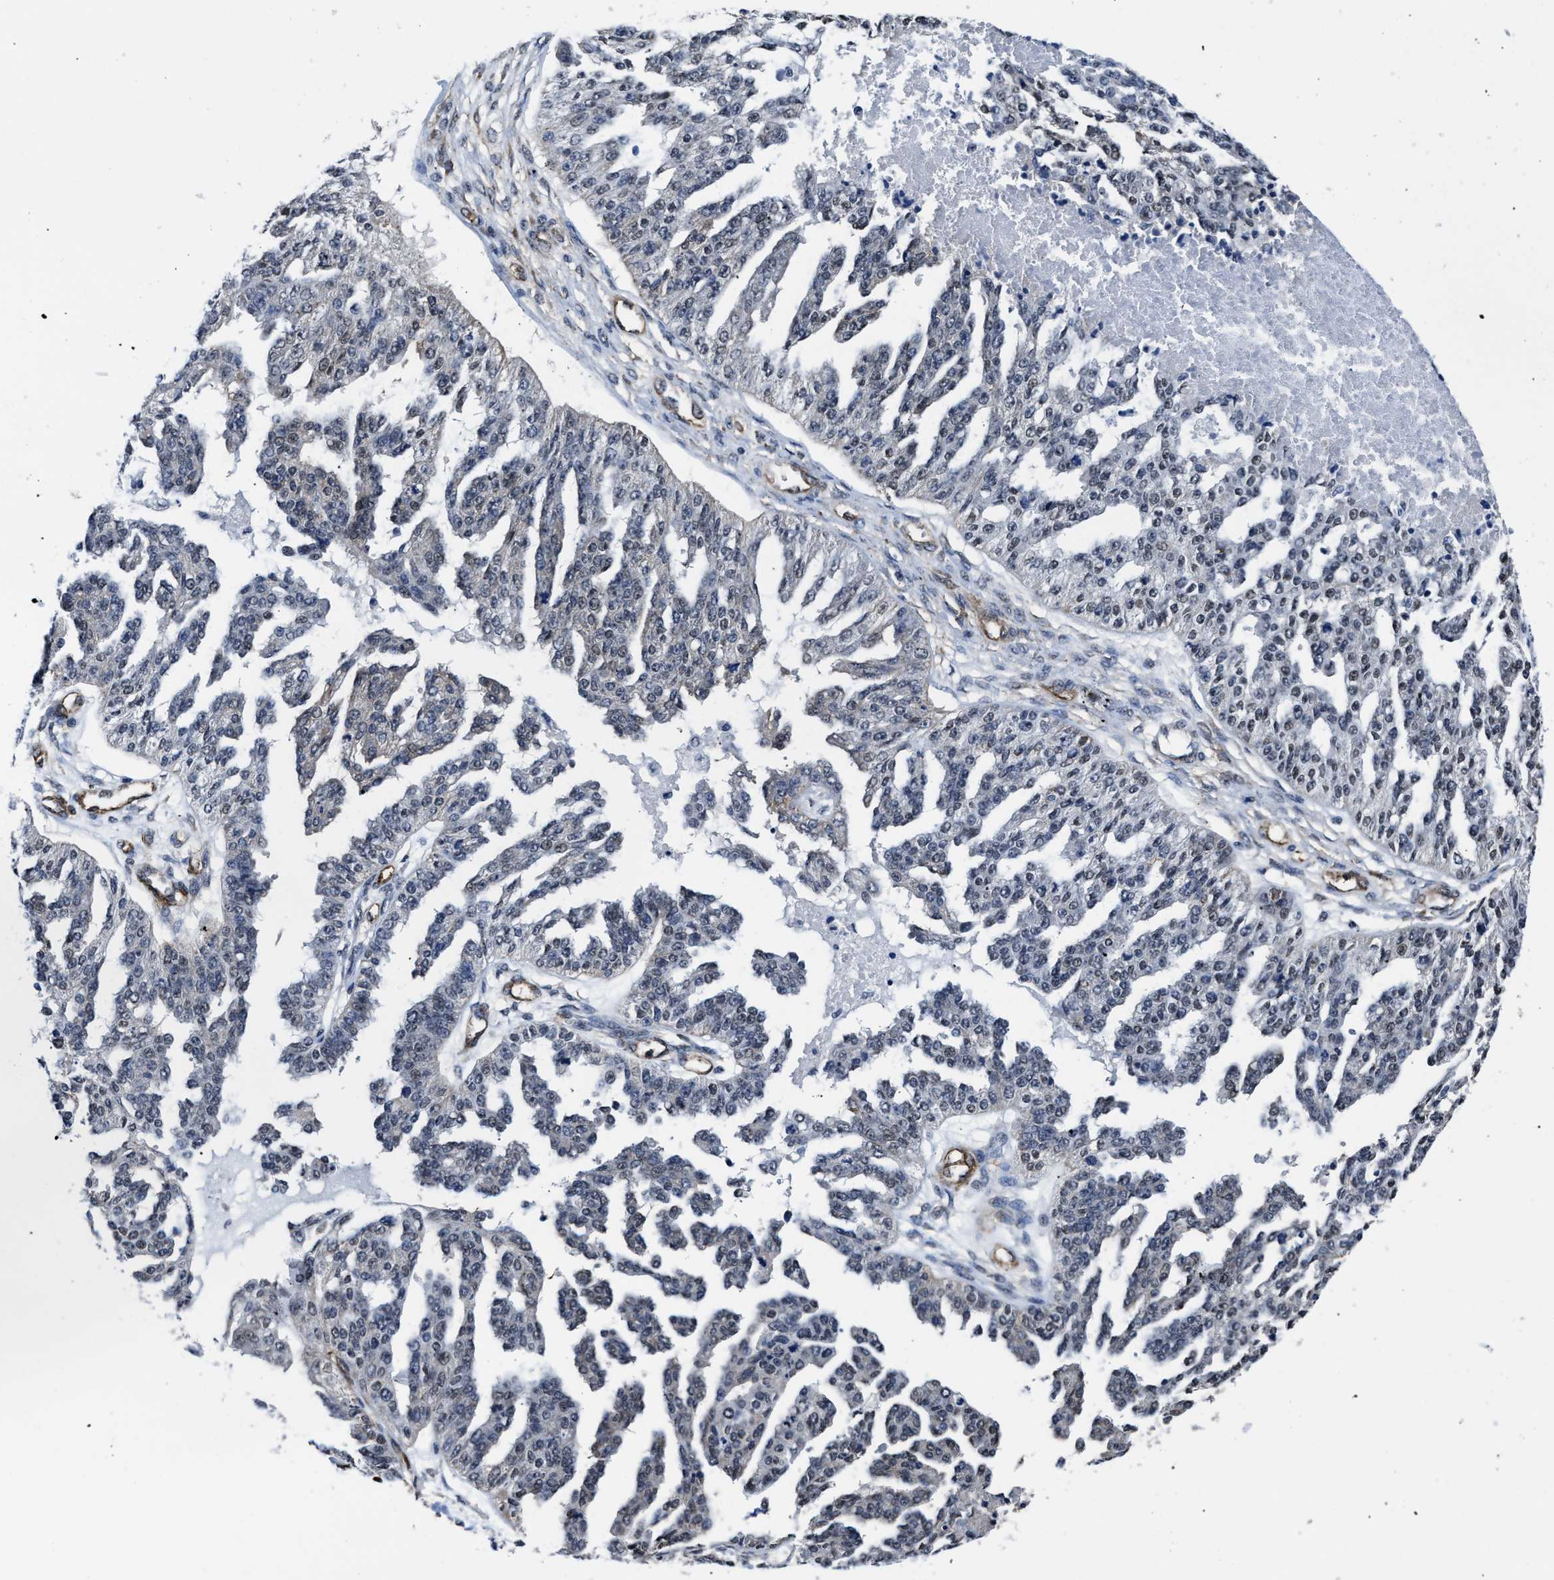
{"staining": {"intensity": "weak", "quantity": "<25%", "location": "cytoplasmic/membranous"}, "tissue": "ovarian cancer", "cell_type": "Tumor cells", "image_type": "cancer", "snomed": [{"axis": "morphology", "description": "Cystadenocarcinoma, serous, NOS"}, {"axis": "topography", "description": "Ovary"}], "caption": "This is an immunohistochemistry (IHC) histopathology image of human ovarian cancer. There is no staining in tumor cells.", "gene": "MARCKSL1", "patient": {"sex": "female", "age": 58}}